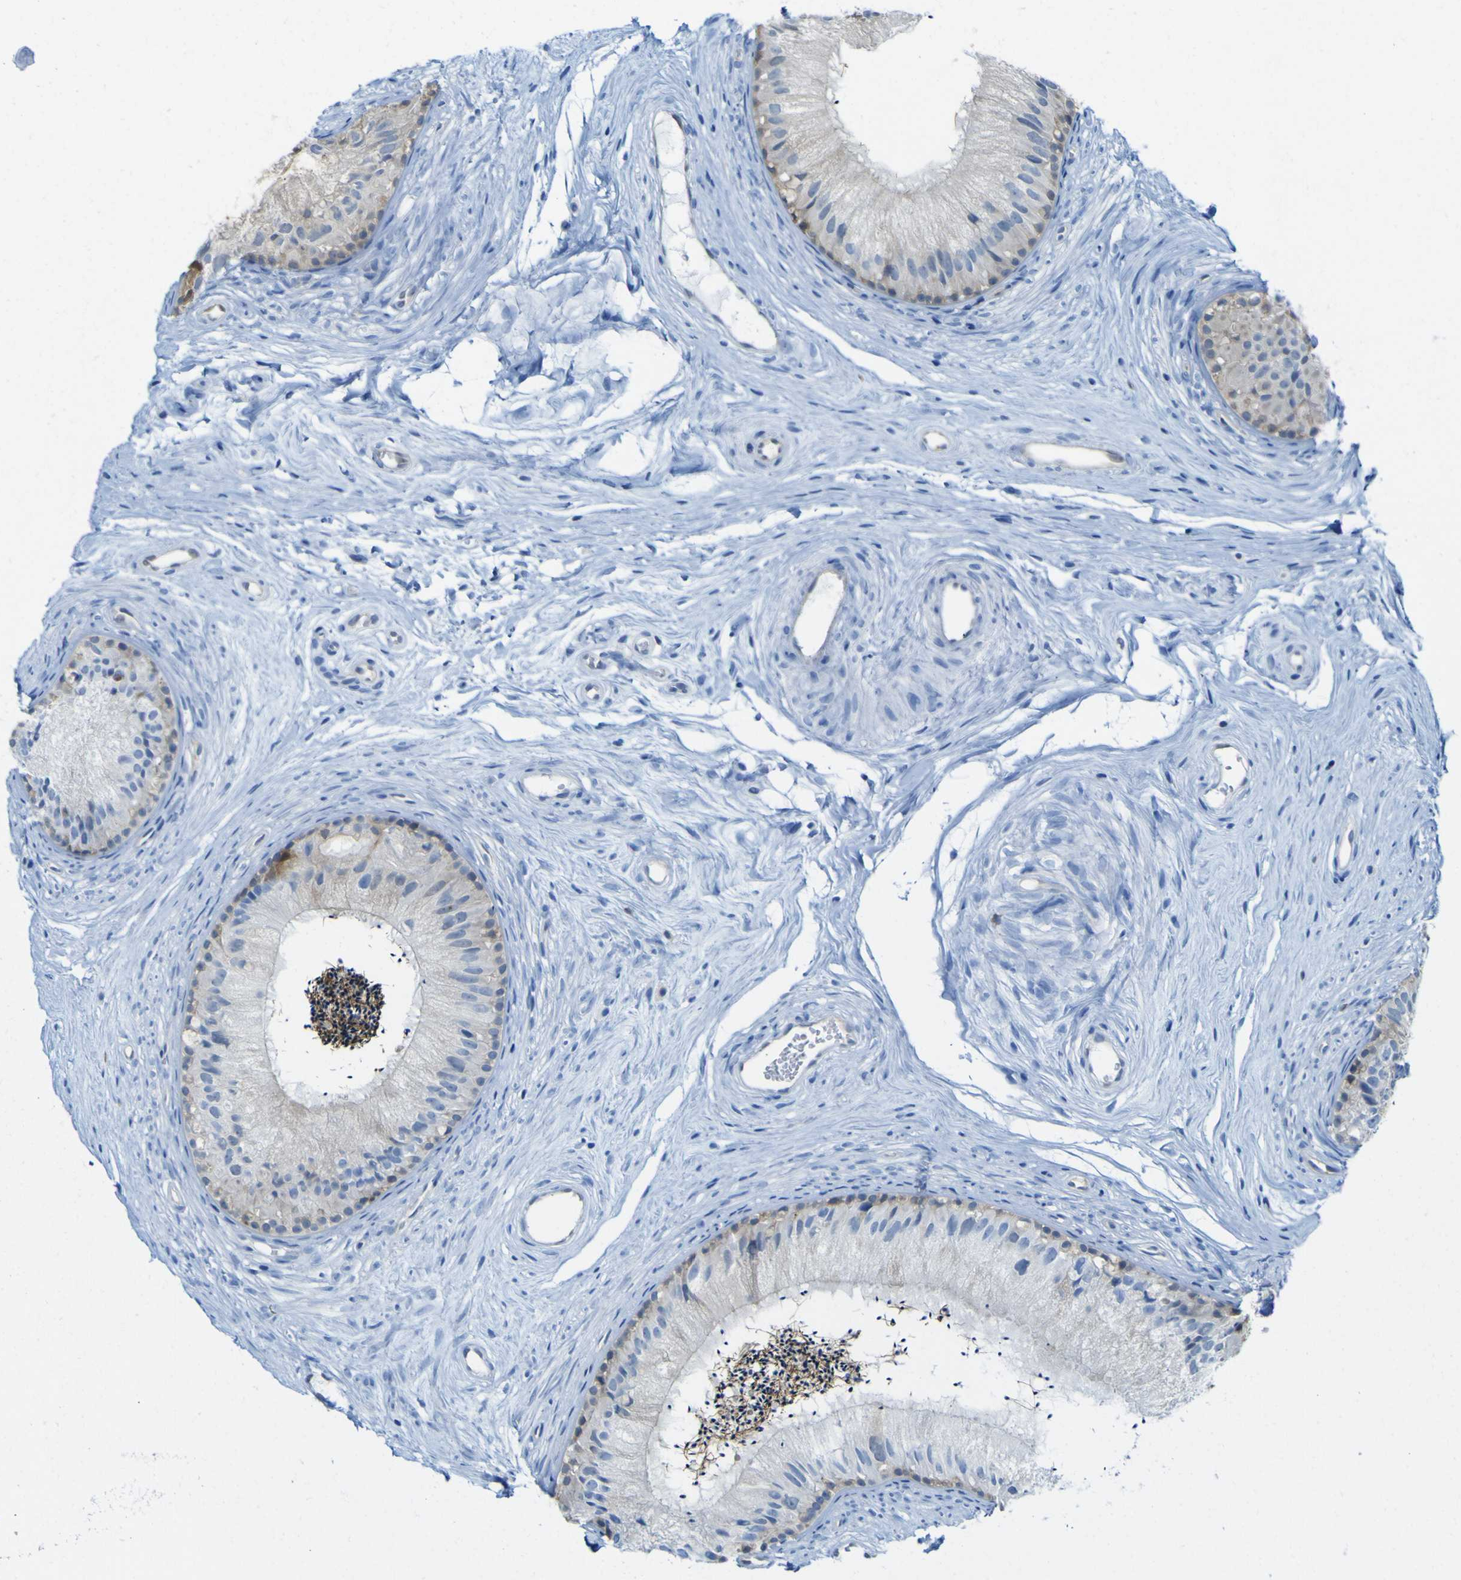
{"staining": {"intensity": "moderate", "quantity": "<25%", "location": "cytoplasmic/membranous"}, "tissue": "epididymis", "cell_type": "Glandular cells", "image_type": "normal", "snomed": [{"axis": "morphology", "description": "Normal tissue, NOS"}, {"axis": "topography", "description": "Epididymis"}], "caption": "Glandular cells exhibit moderate cytoplasmic/membranous expression in about <25% of cells in normal epididymis. The protein of interest is stained brown, and the nuclei are stained in blue (DAB (3,3'-diaminobenzidine) IHC with brightfield microscopy, high magnification).", "gene": "ABHD3", "patient": {"sex": "male", "age": 56}}